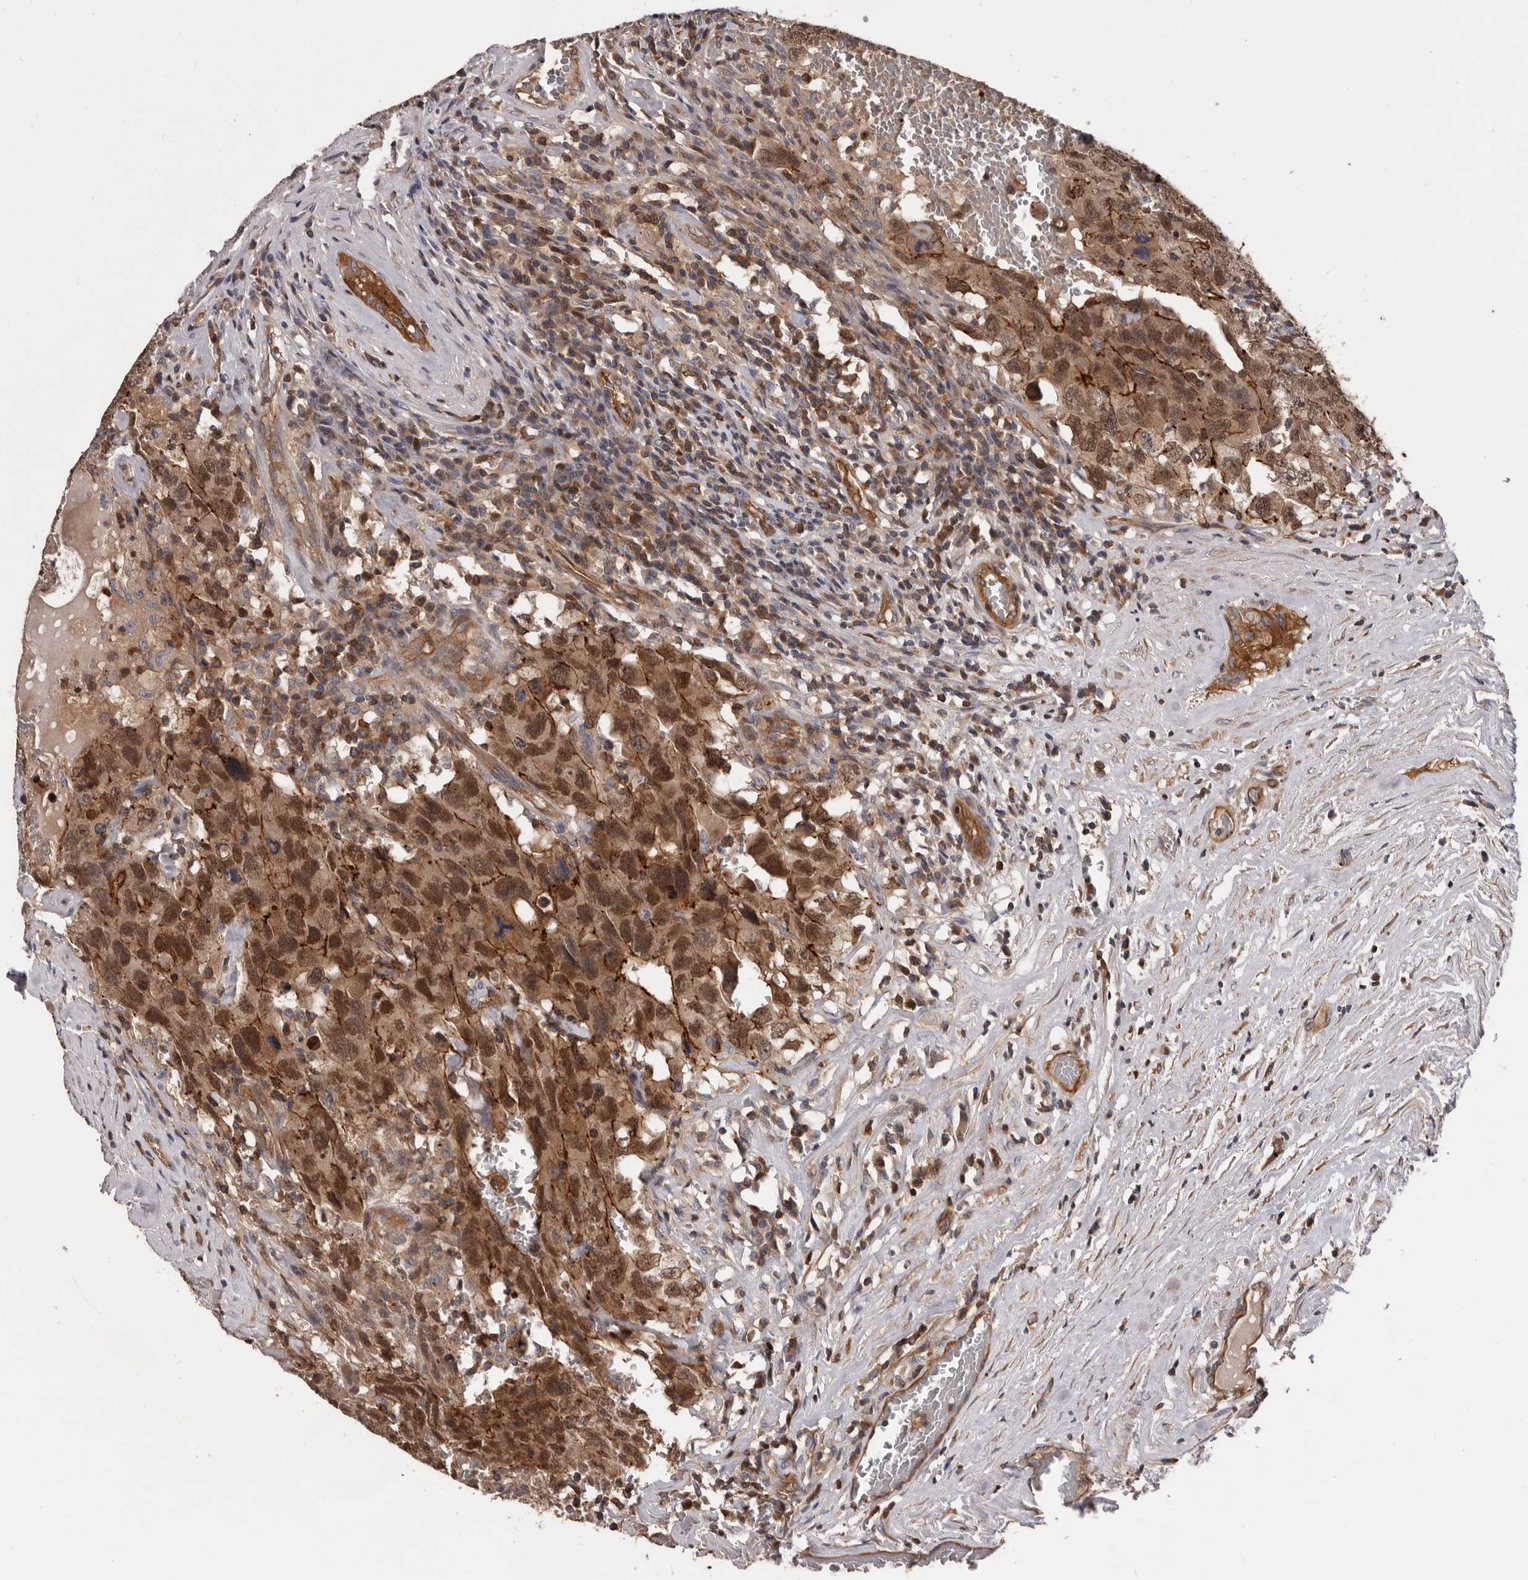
{"staining": {"intensity": "strong", "quantity": ">75%", "location": "cytoplasmic/membranous,nuclear"}, "tissue": "testis cancer", "cell_type": "Tumor cells", "image_type": "cancer", "snomed": [{"axis": "morphology", "description": "Carcinoma, Embryonal, NOS"}, {"axis": "topography", "description": "Testis"}], "caption": "Immunohistochemical staining of human testis cancer (embryonal carcinoma) demonstrates high levels of strong cytoplasmic/membranous and nuclear positivity in about >75% of tumor cells. (Stains: DAB (3,3'-diaminobenzidine) in brown, nuclei in blue, Microscopy: brightfield microscopy at high magnification).", "gene": "PNRC2", "patient": {"sex": "male", "age": 26}}